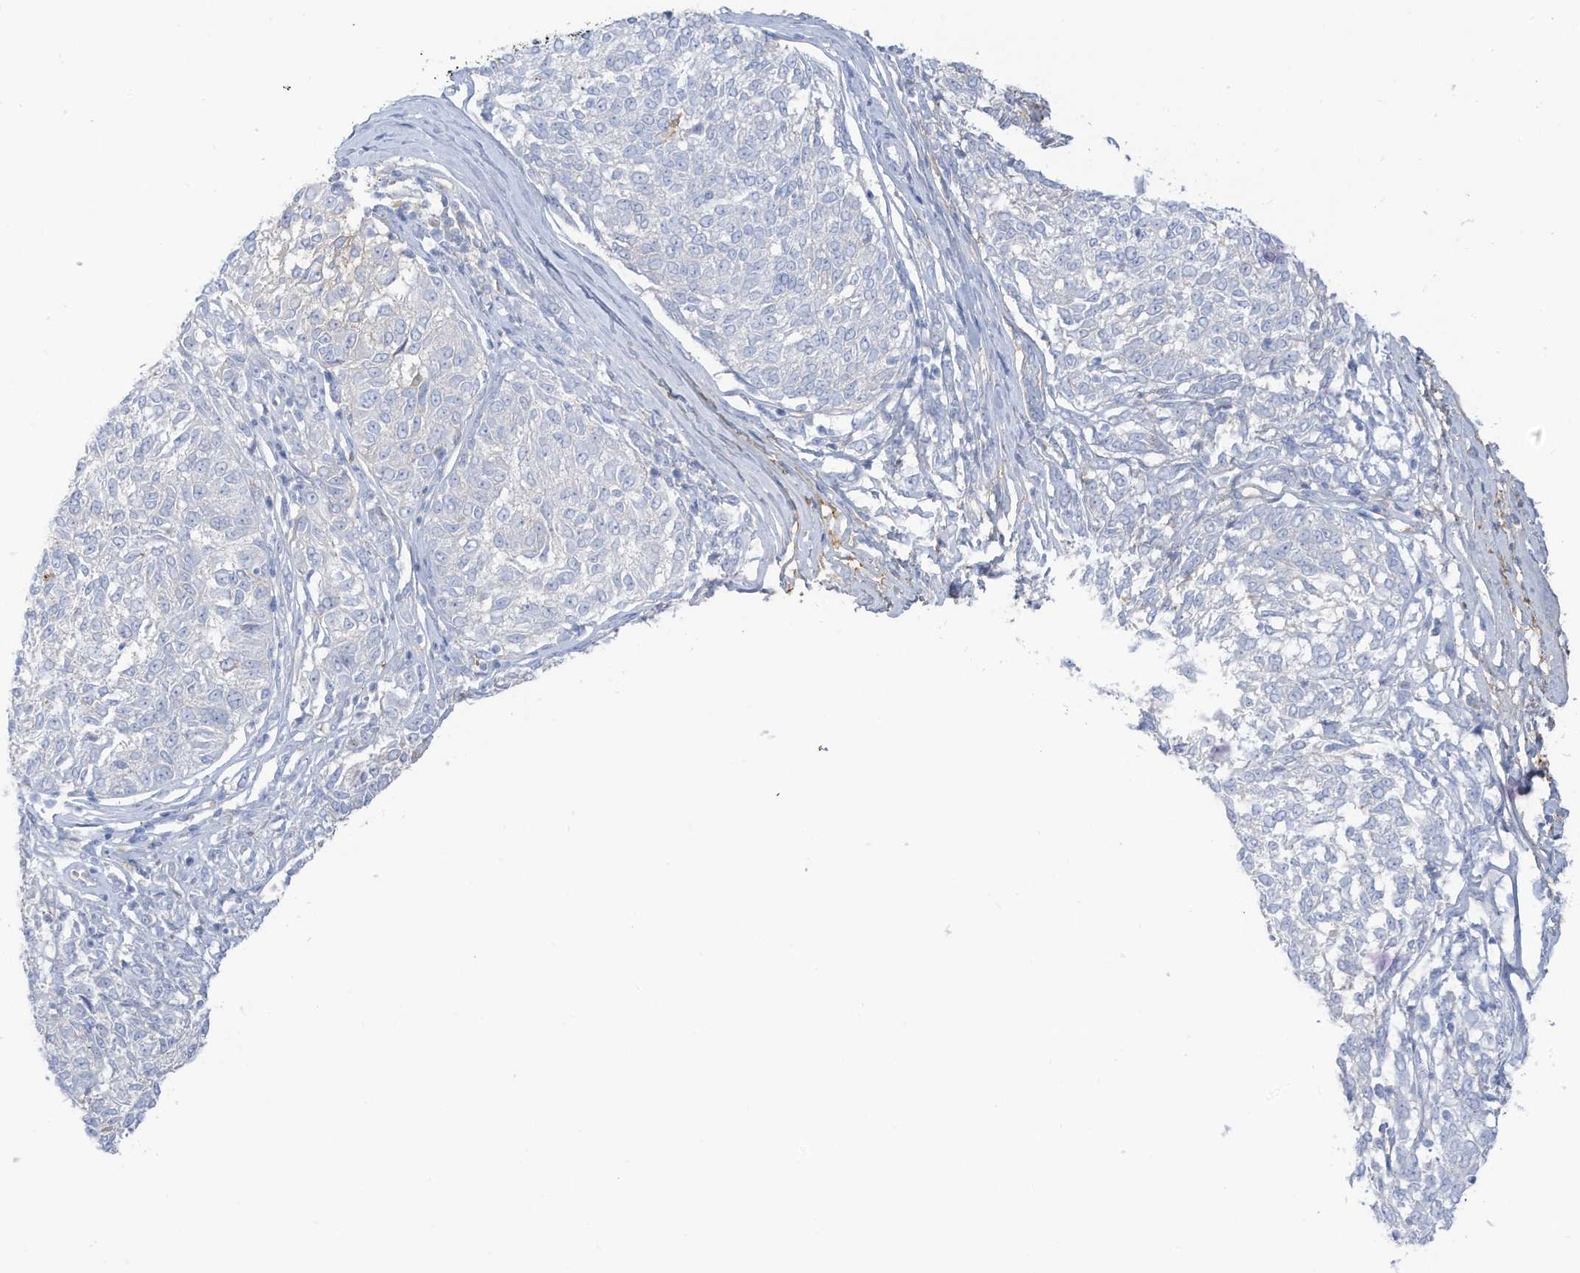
{"staining": {"intensity": "negative", "quantity": "none", "location": "none"}, "tissue": "melanoma", "cell_type": "Tumor cells", "image_type": "cancer", "snomed": [{"axis": "morphology", "description": "Malignant melanoma, NOS"}, {"axis": "topography", "description": "Skin"}], "caption": "Immunohistochemistry image of neoplastic tissue: malignant melanoma stained with DAB displays no significant protein positivity in tumor cells.", "gene": "HSD17B13", "patient": {"sex": "female", "age": 72}}